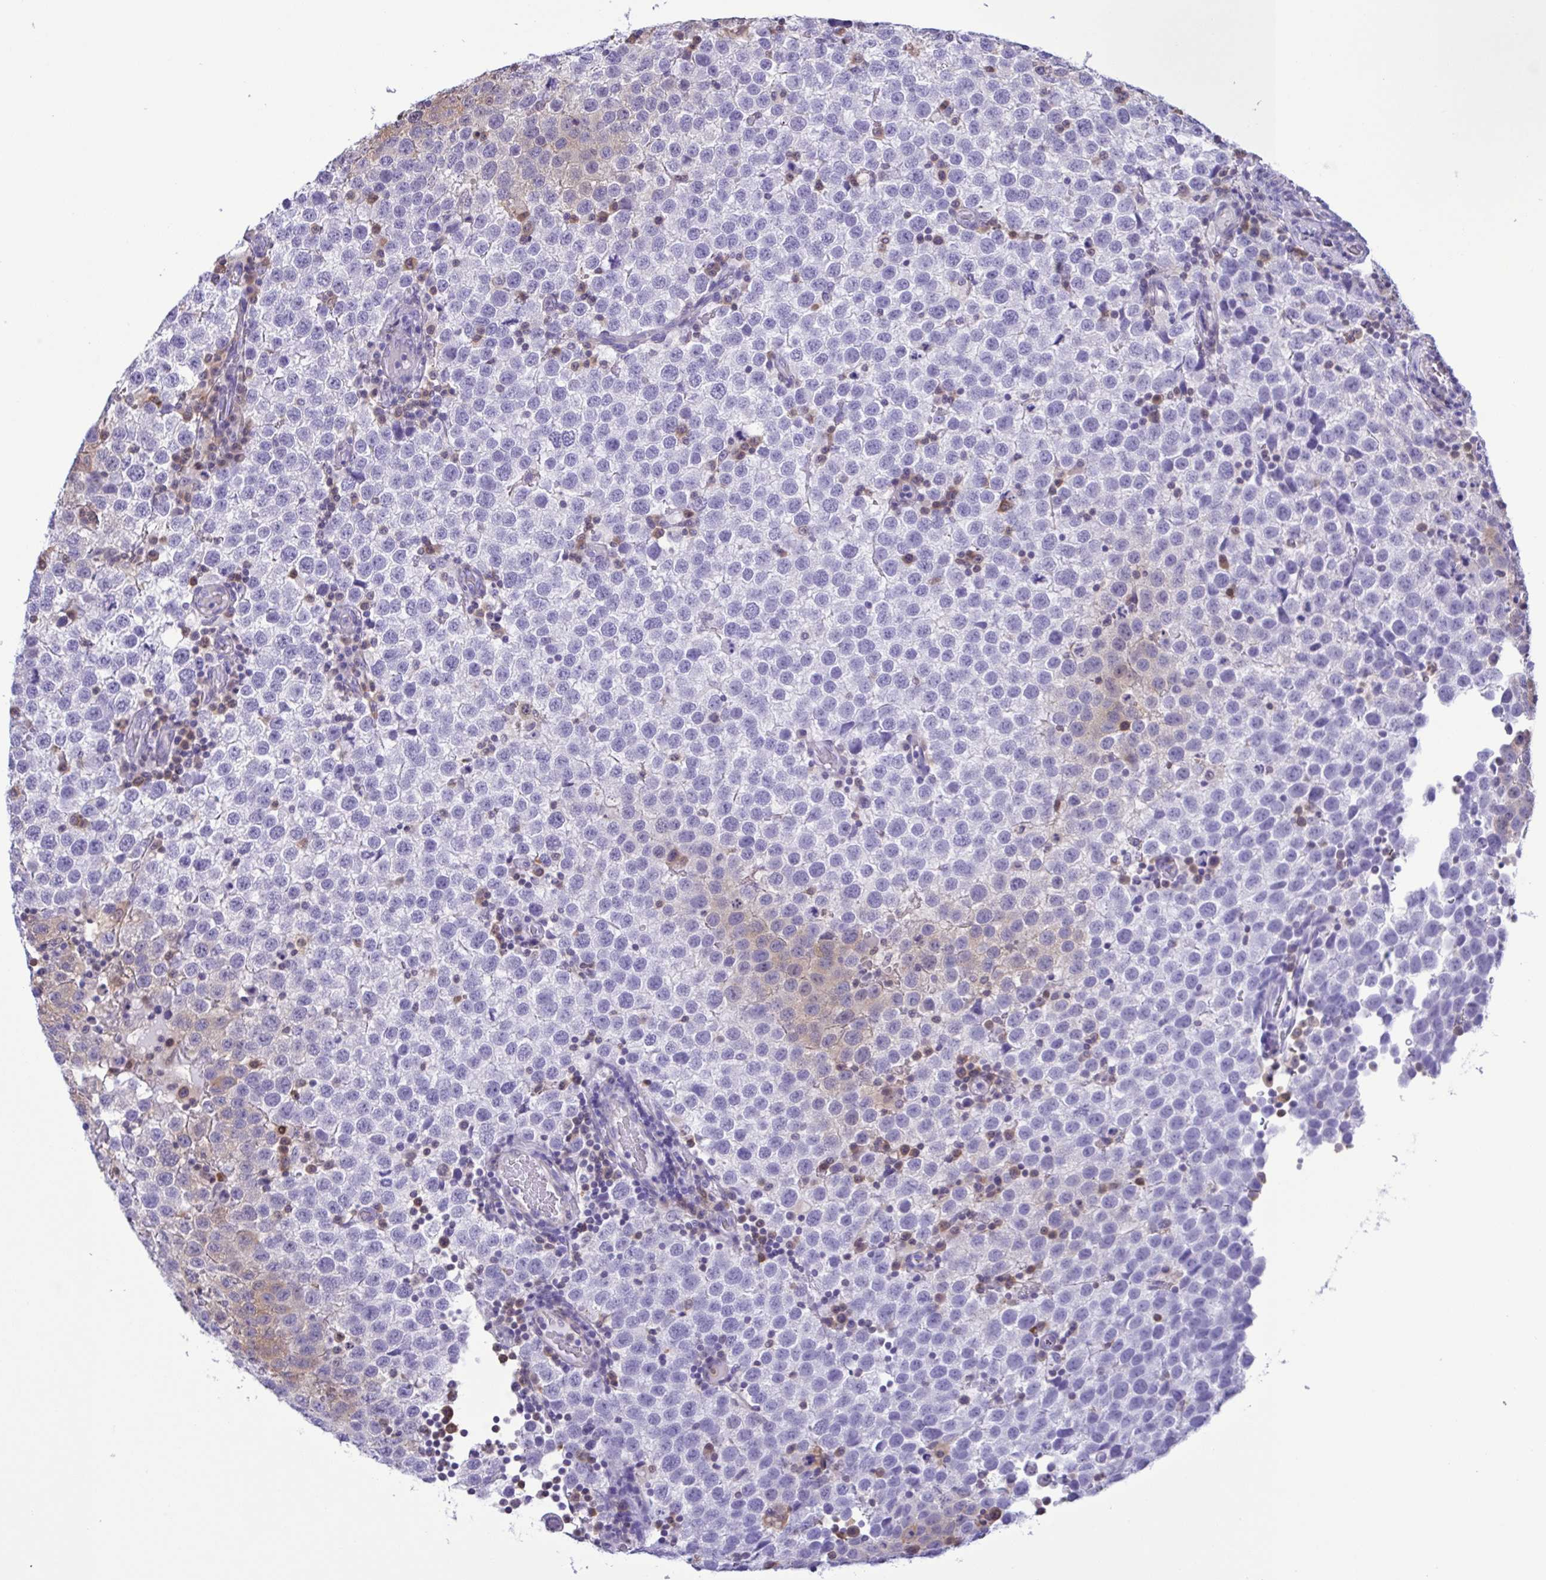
{"staining": {"intensity": "negative", "quantity": "none", "location": "none"}, "tissue": "testis cancer", "cell_type": "Tumor cells", "image_type": "cancer", "snomed": [{"axis": "morphology", "description": "Seminoma, NOS"}, {"axis": "topography", "description": "Testis"}], "caption": "Tumor cells show no significant positivity in testis cancer.", "gene": "LDHC", "patient": {"sex": "male", "age": 34}}